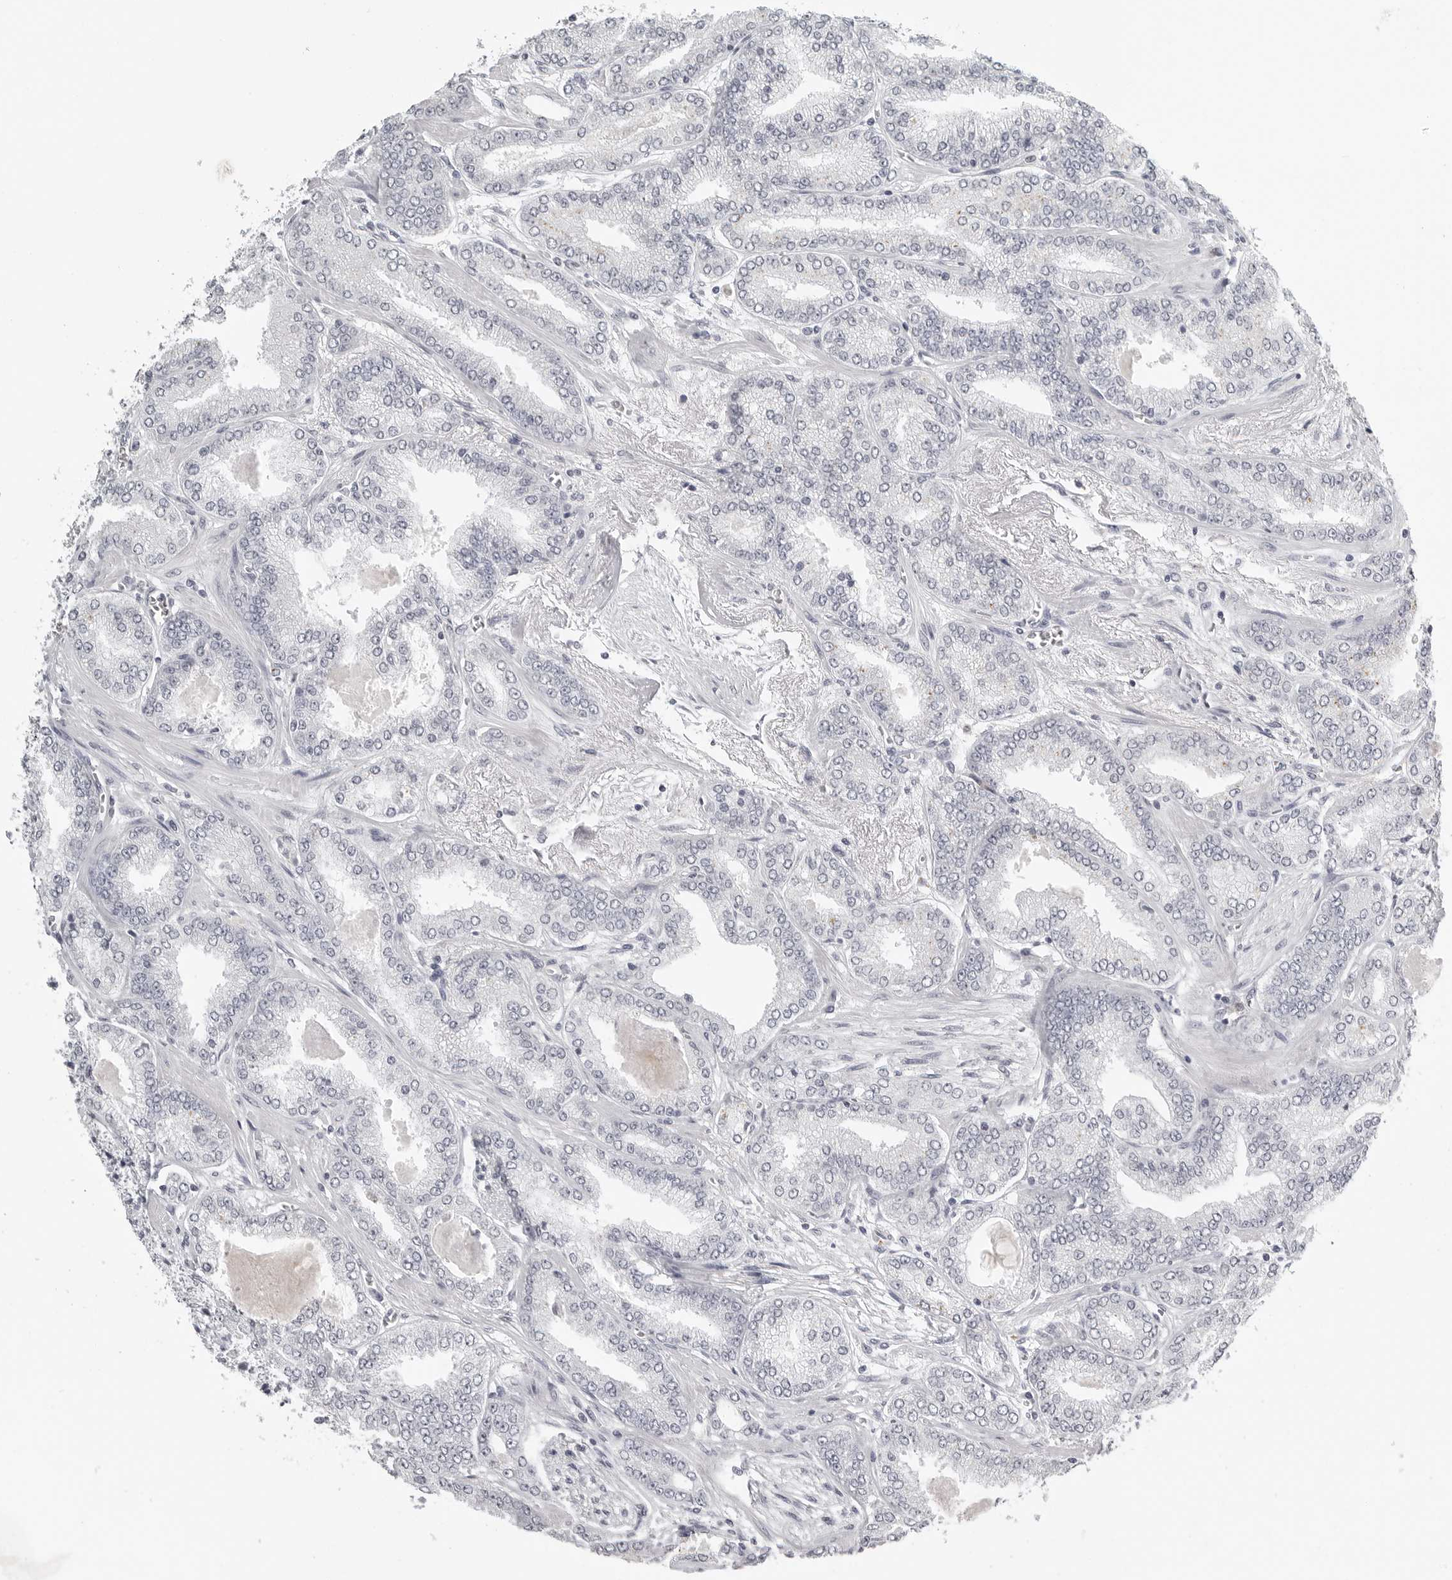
{"staining": {"intensity": "negative", "quantity": "none", "location": "none"}, "tissue": "prostate cancer", "cell_type": "Tumor cells", "image_type": "cancer", "snomed": [{"axis": "morphology", "description": "Adenocarcinoma, High grade"}, {"axis": "topography", "description": "Prostate"}], "caption": "Protein analysis of prostate cancer (adenocarcinoma (high-grade)) exhibits no significant staining in tumor cells. (Brightfield microscopy of DAB IHC at high magnification).", "gene": "BPIFA1", "patient": {"sex": "male", "age": 71}}